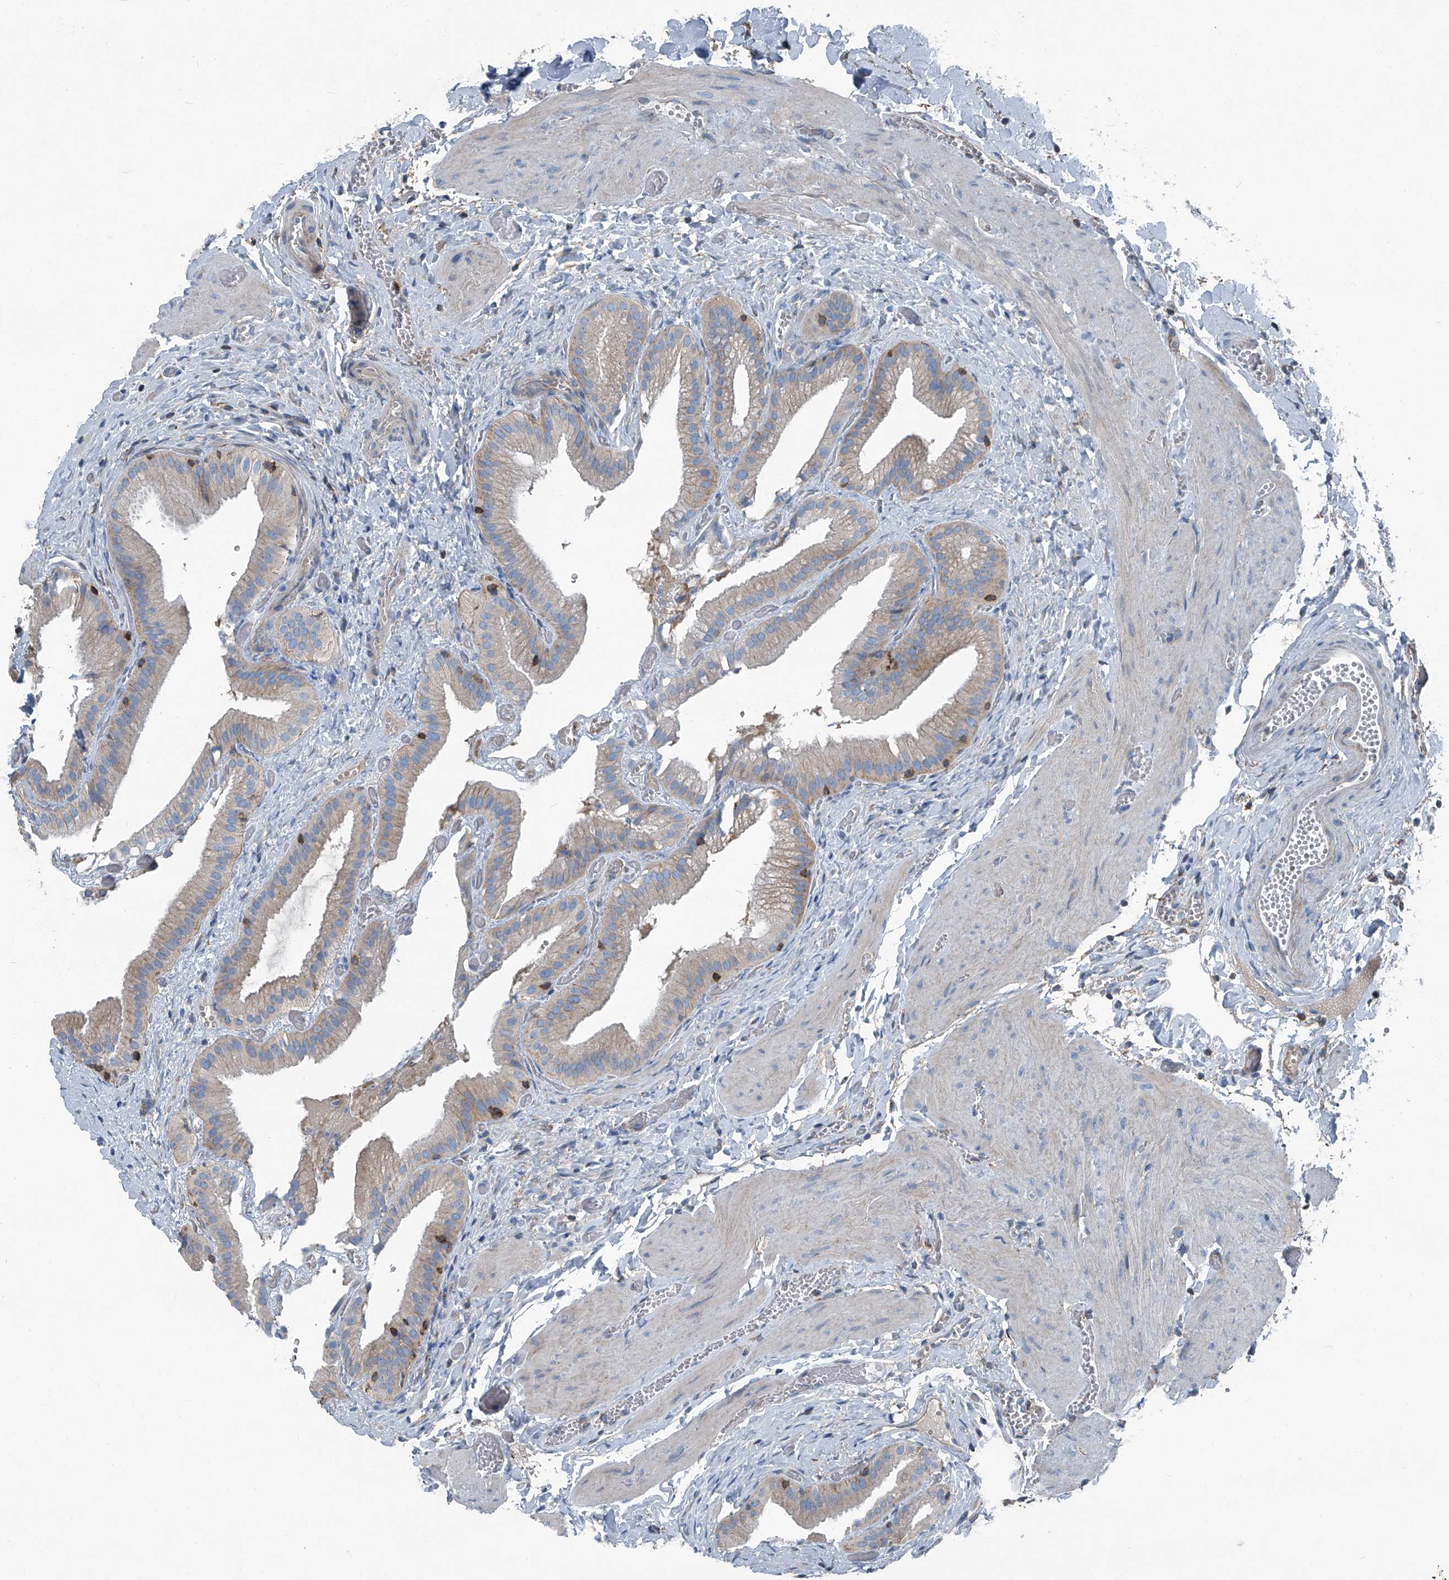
{"staining": {"intensity": "weak", "quantity": "25%-75%", "location": "cytoplasmic/membranous"}, "tissue": "gallbladder", "cell_type": "Glandular cells", "image_type": "normal", "snomed": [{"axis": "morphology", "description": "Normal tissue, NOS"}, {"axis": "topography", "description": "Gallbladder"}], "caption": "This is a photomicrograph of immunohistochemistry (IHC) staining of unremarkable gallbladder, which shows weak positivity in the cytoplasmic/membranous of glandular cells.", "gene": "SEPTIN7", "patient": {"sex": "female", "age": 64}}